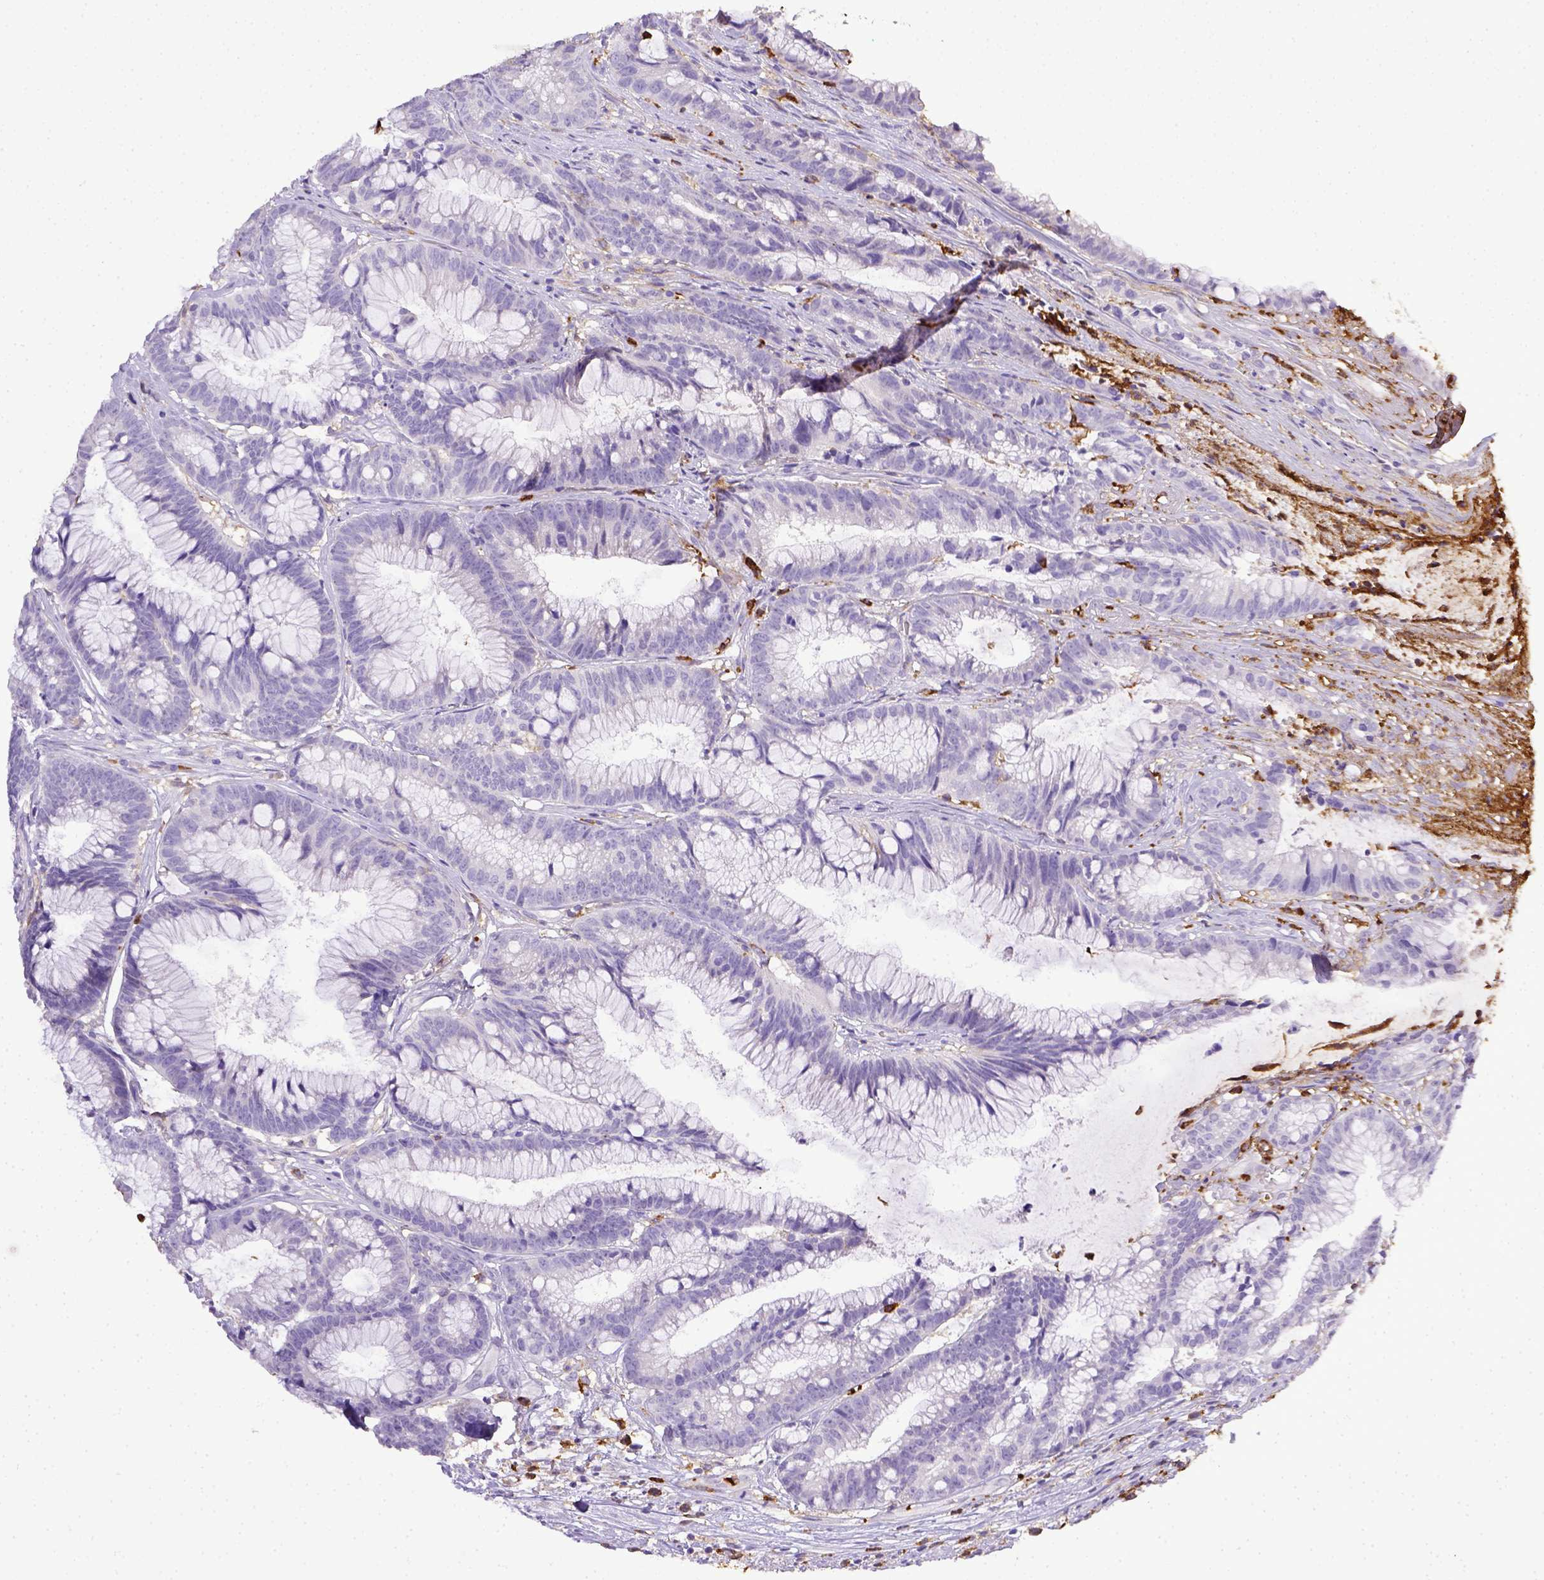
{"staining": {"intensity": "negative", "quantity": "none", "location": "none"}, "tissue": "colorectal cancer", "cell_type": "Tumor cells", "image_type": "cancer", "snomed": [{"axis": "morphology", "description": "Adenocarcinoma, NOS"}, {"axis": "topography", "description": "Colon"}], "caption": "This is an immunohistochemistry image of human colorectal cancer (adenocarcinoma). There is no positivity in tumor cells.", "gene": "ITGAM", "patient": {"sex": "female", "age": 78}}